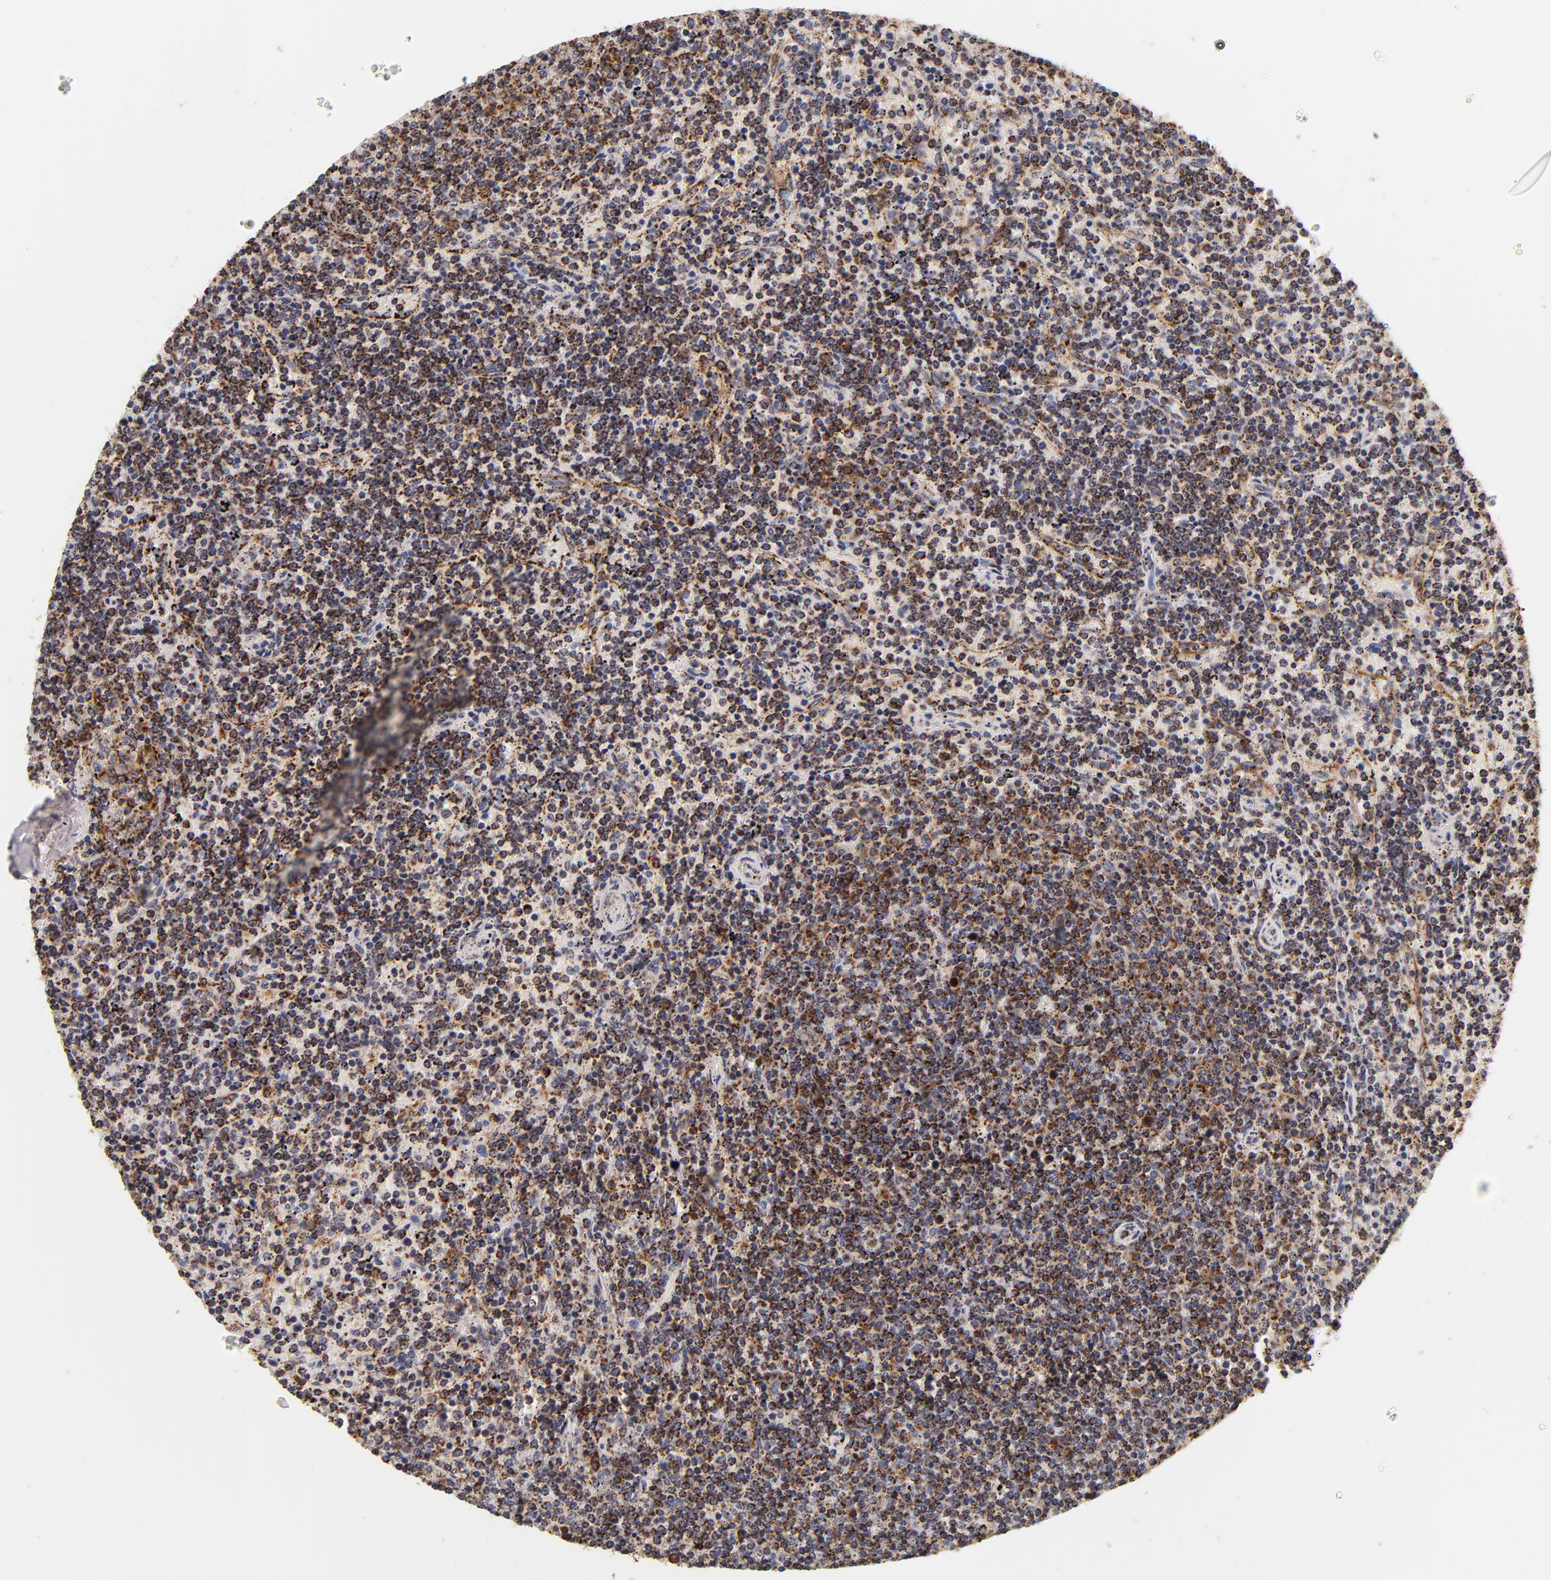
{"staining": {"intensity": "strong", "quantity": ">75%", "location": "cytoplasmic/membranous"}, "tissue": "lymphoma", "cell_type": "Tumor cells", "image_type": "cancer", "snomed": [{"axis": "morphology", "description": "Malignant lymphoma, non-Hodgkin's type, Low grade"}, {"axis": "topography", "description": "Spleen"}], "caption": "Lymphoma stained for a protein (brown) reveals strong cytoplasmic/membranous positive staining in about >75% of tumor cells.", "gene": "ECHS1", "patient": {"sex": "female", "age": 50}}